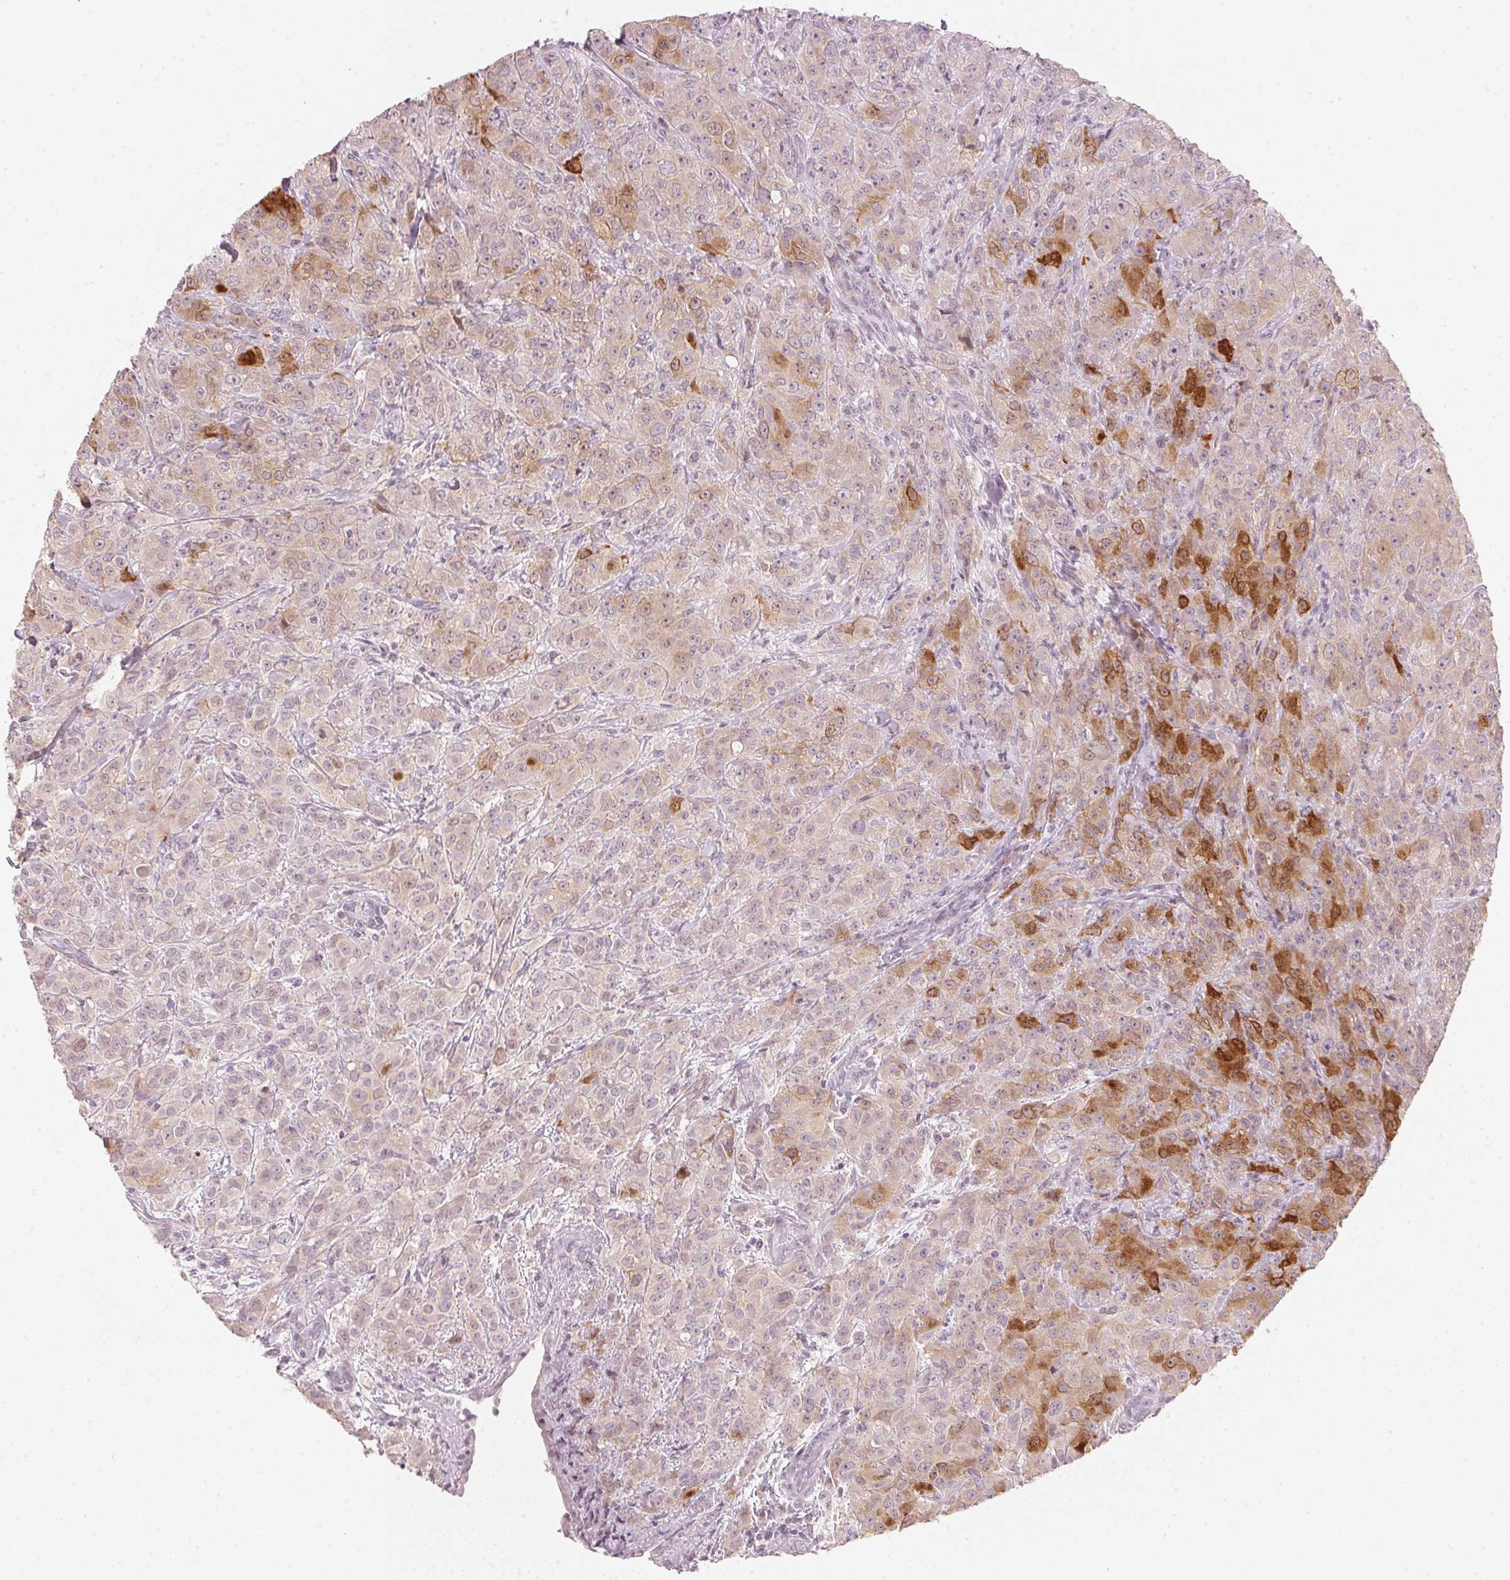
{"staining": {"intensity": "strong", "quantity": "<25%", "location": "cytoplasmic/membranous"}, "tissue": "breast cancer", "cell_type": "Tumor cells", "image_type": "cancer", "snomed": [{"axis": "morphology", "description": "Normal tissue, NOS"}, {"axis": "morphology", "description": "Duct carcinoma"}, {"axis": "topography", "description": "Breast"}], "caption": "A brown stain labels strong cytoplasmic/membranous positivity of a protein in intraductal carcinoma (breast) tumor cells.", "gene": "SFRP4", "patient": {"sex": "female", "age": 43}}